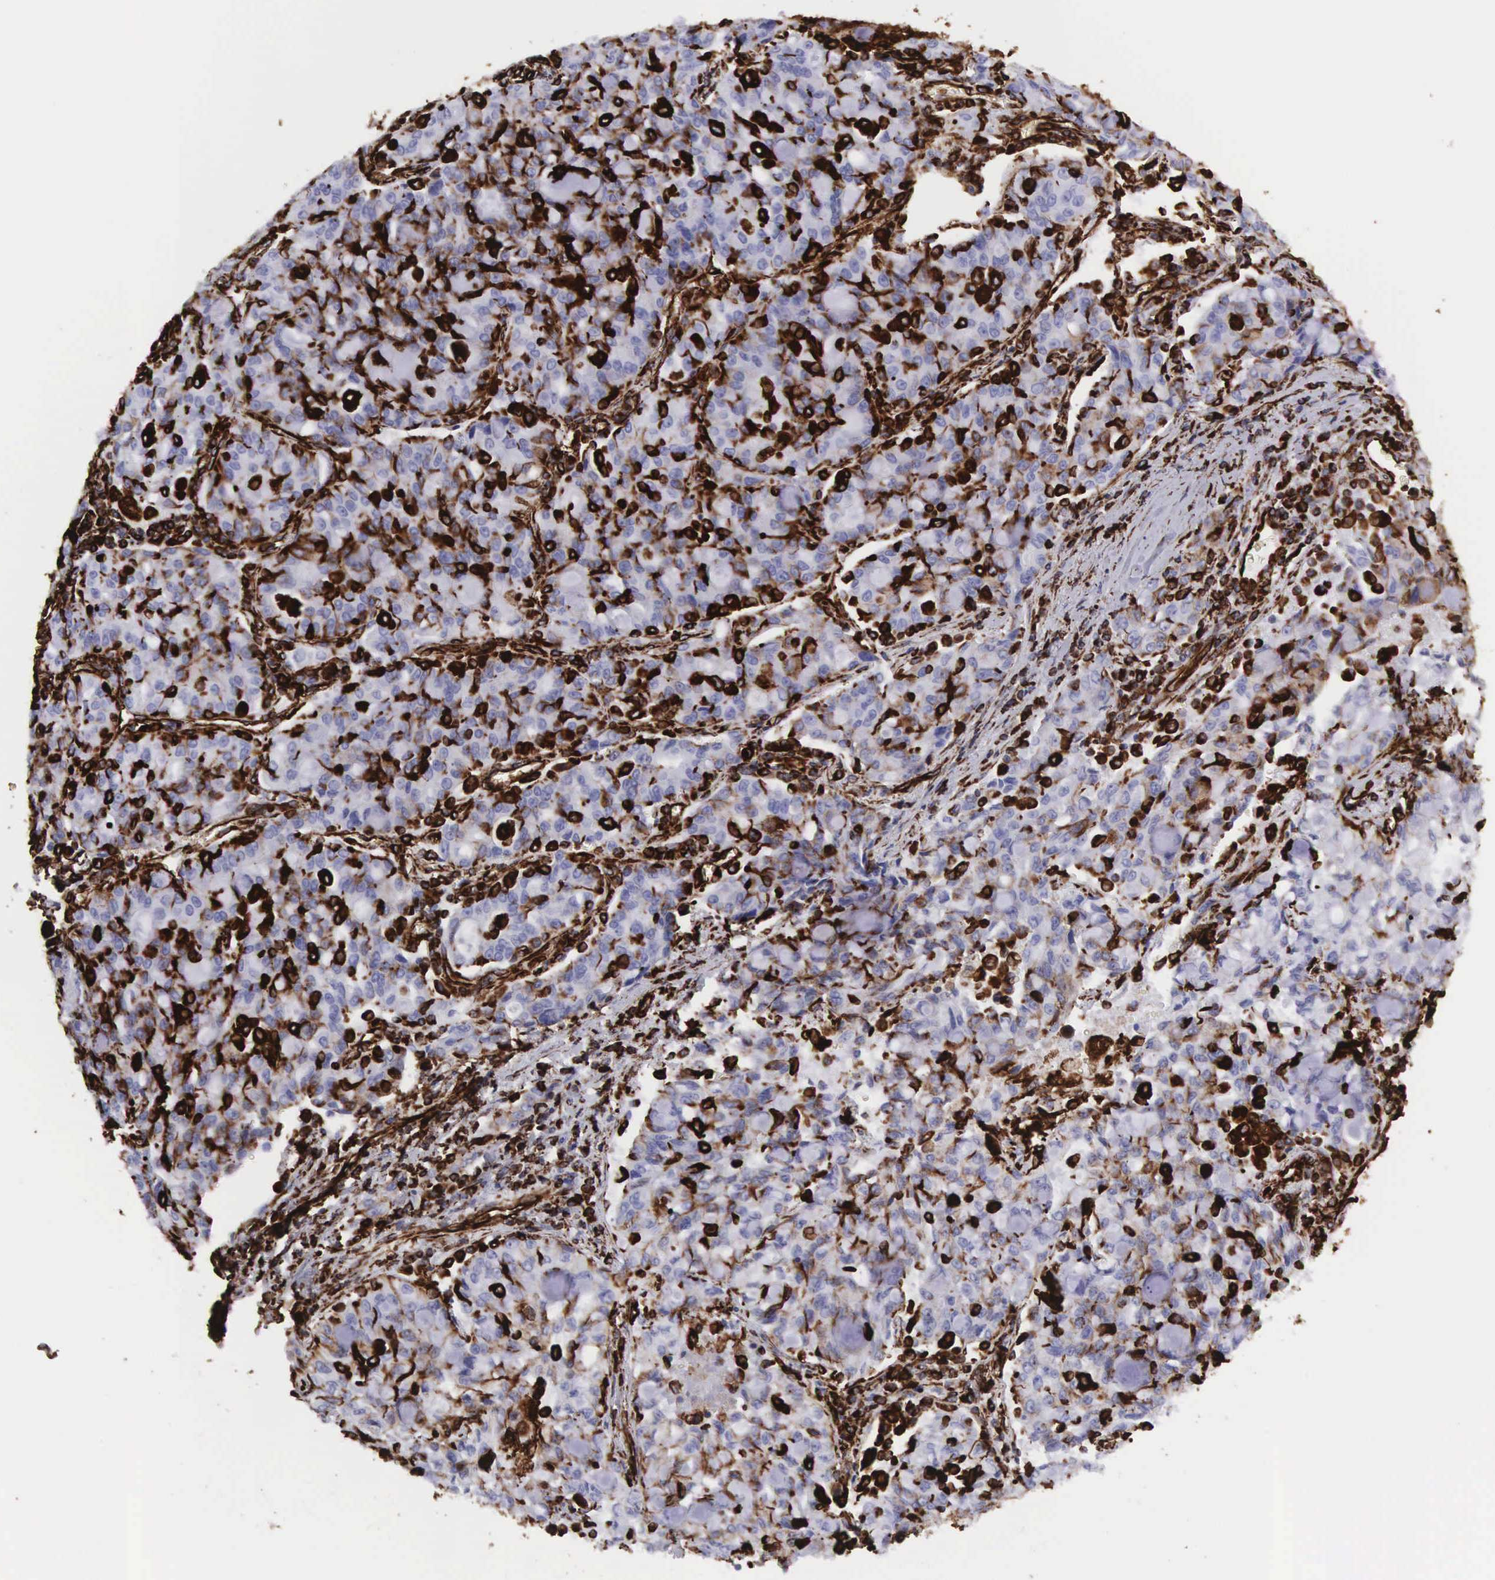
{"staining": {"intensity": "strong", "quantity": "<25%", "location": "cytoplasmic/membranous"}, "tissue": "lung cancer", "cell_type": "Tumor cells", "image_type": "cancer", "snomed": [{"axis": "morphology", "description": "Adenocarcinoma, NOS"}, {"axis": "topography", "description": "Lung"}], "caption": "Human adenocarcinoma (lung) stained with a brown dye reveals strong cytoplasmic/membranous positive expression in about <25% of tumor cells.", "gene": "VIM", "patient": {"sex": "female", "age": 44}}